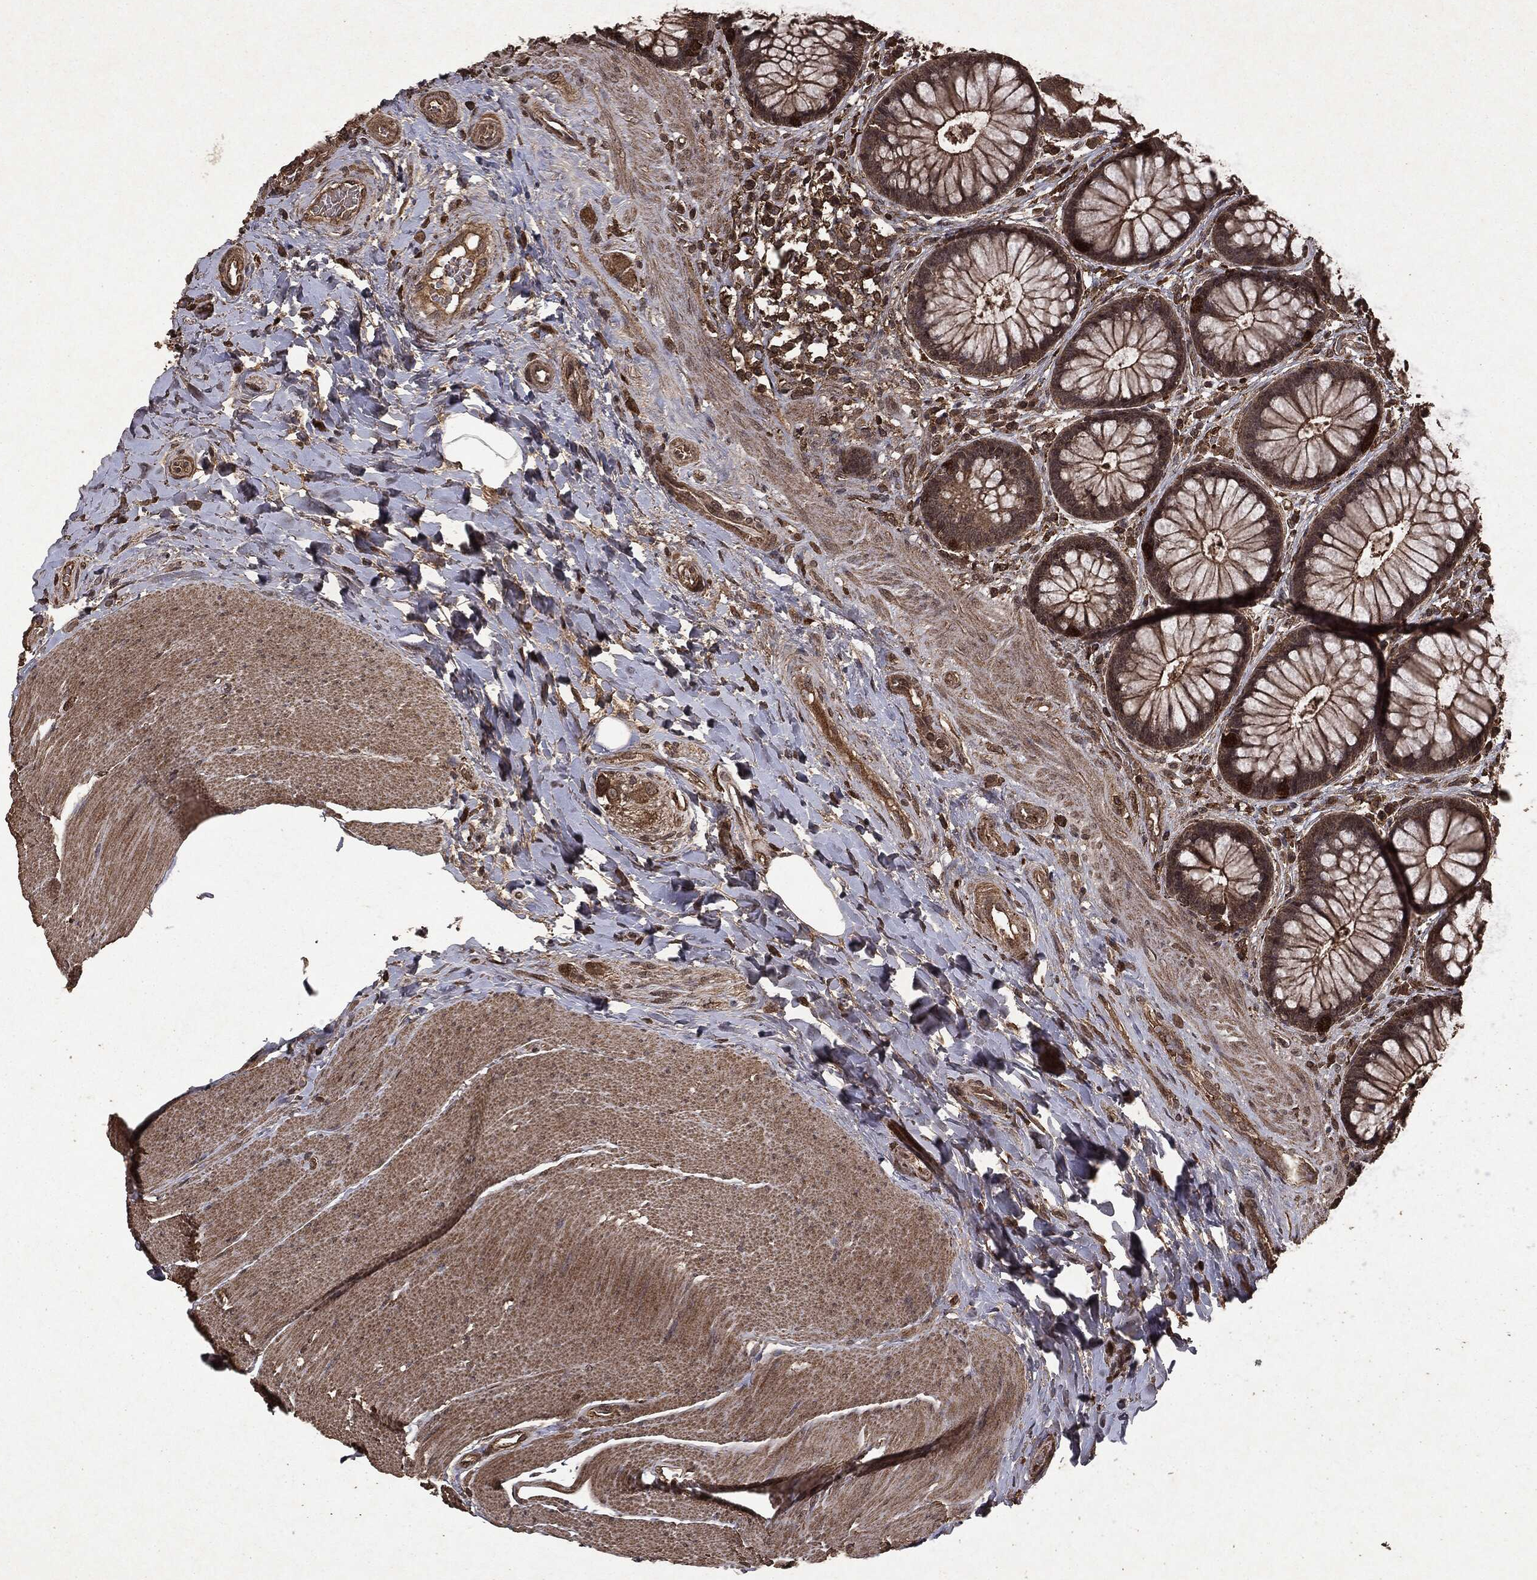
{"staining": {"intensity": "moderate", "quantity": ">75%", "location": "cytoplasmic/membranous"}, "tissue": "rectum", "cell_type": "Glandular cells", "image_type": "normal", "snomed": [{"axis": "morphology", "description": "Normal tissue, NOS"}, {"axis": "topography", "description": "Rectum"}], "caption": "Immunohistochemistry staining of benign rectum, which displays medium levels of moderate cytoplasmic/membranous staining in approximately >75% of glandular cells indicating moderate cytoplasmic/membranous protein staining. The staining was performed using DAB (brown) for protein detection and nuclei were counterstained in hematoxylin (blue).", "gene": "NME1", "patient": {"sex": "female", "age": 58}}